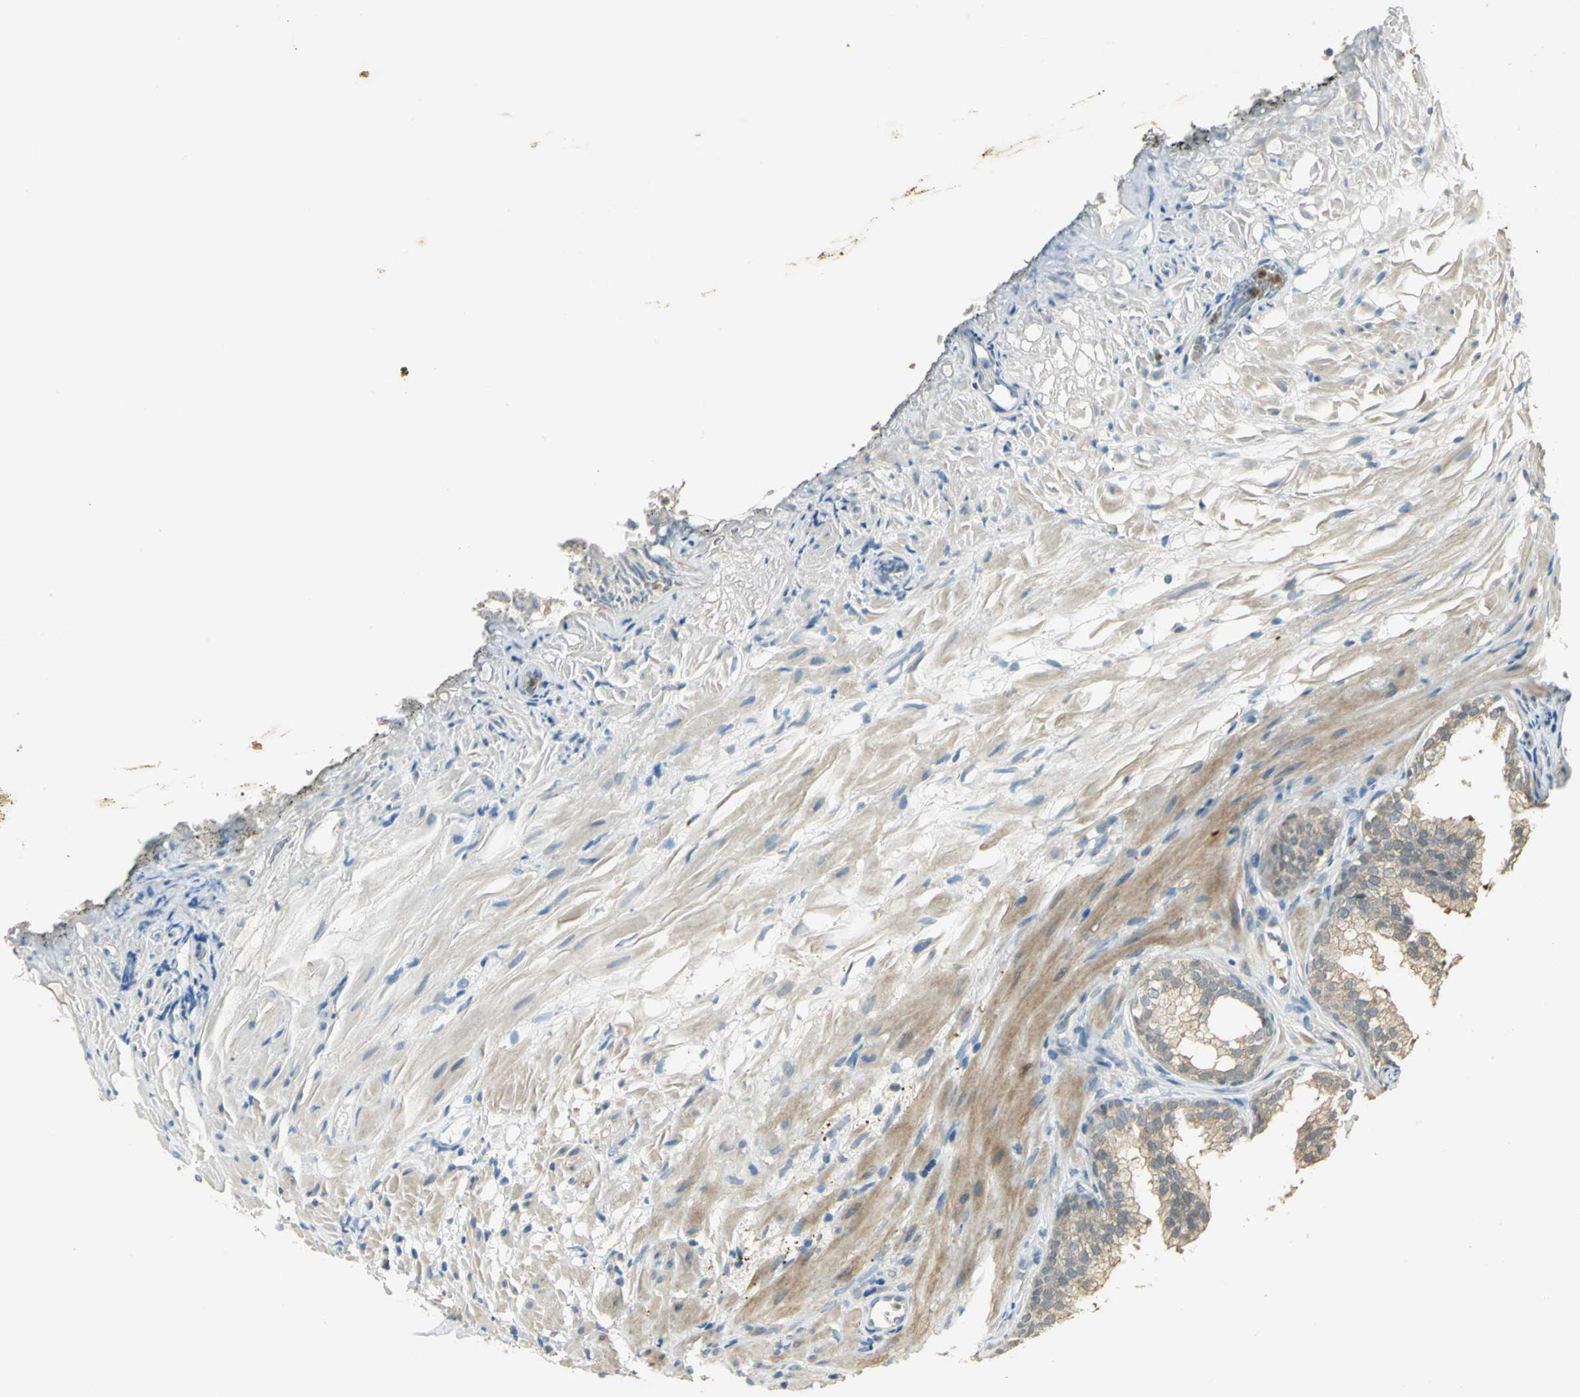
{"staining": {"intensity": "weak", "quantity": "25%-75%", "location": "cytoplasmic/membranous"}, "tissue": "prostate", "cell_type": "Glandular cells", "image_type": "normal", "snomed": [{"axis": "morphology", "description": "Normal tissue, NOS"}, {"axis": "topography", "description": "Prostate"}], "caption": "Immunohistochemical staining of benign prostate reveals 25%-75% levels of weak cytoplasmic/membranous protein positivity in about 25%-75% of glandular cells.", "gene": "BIRC2", "patient": {"sex": "male", "age": 76}}